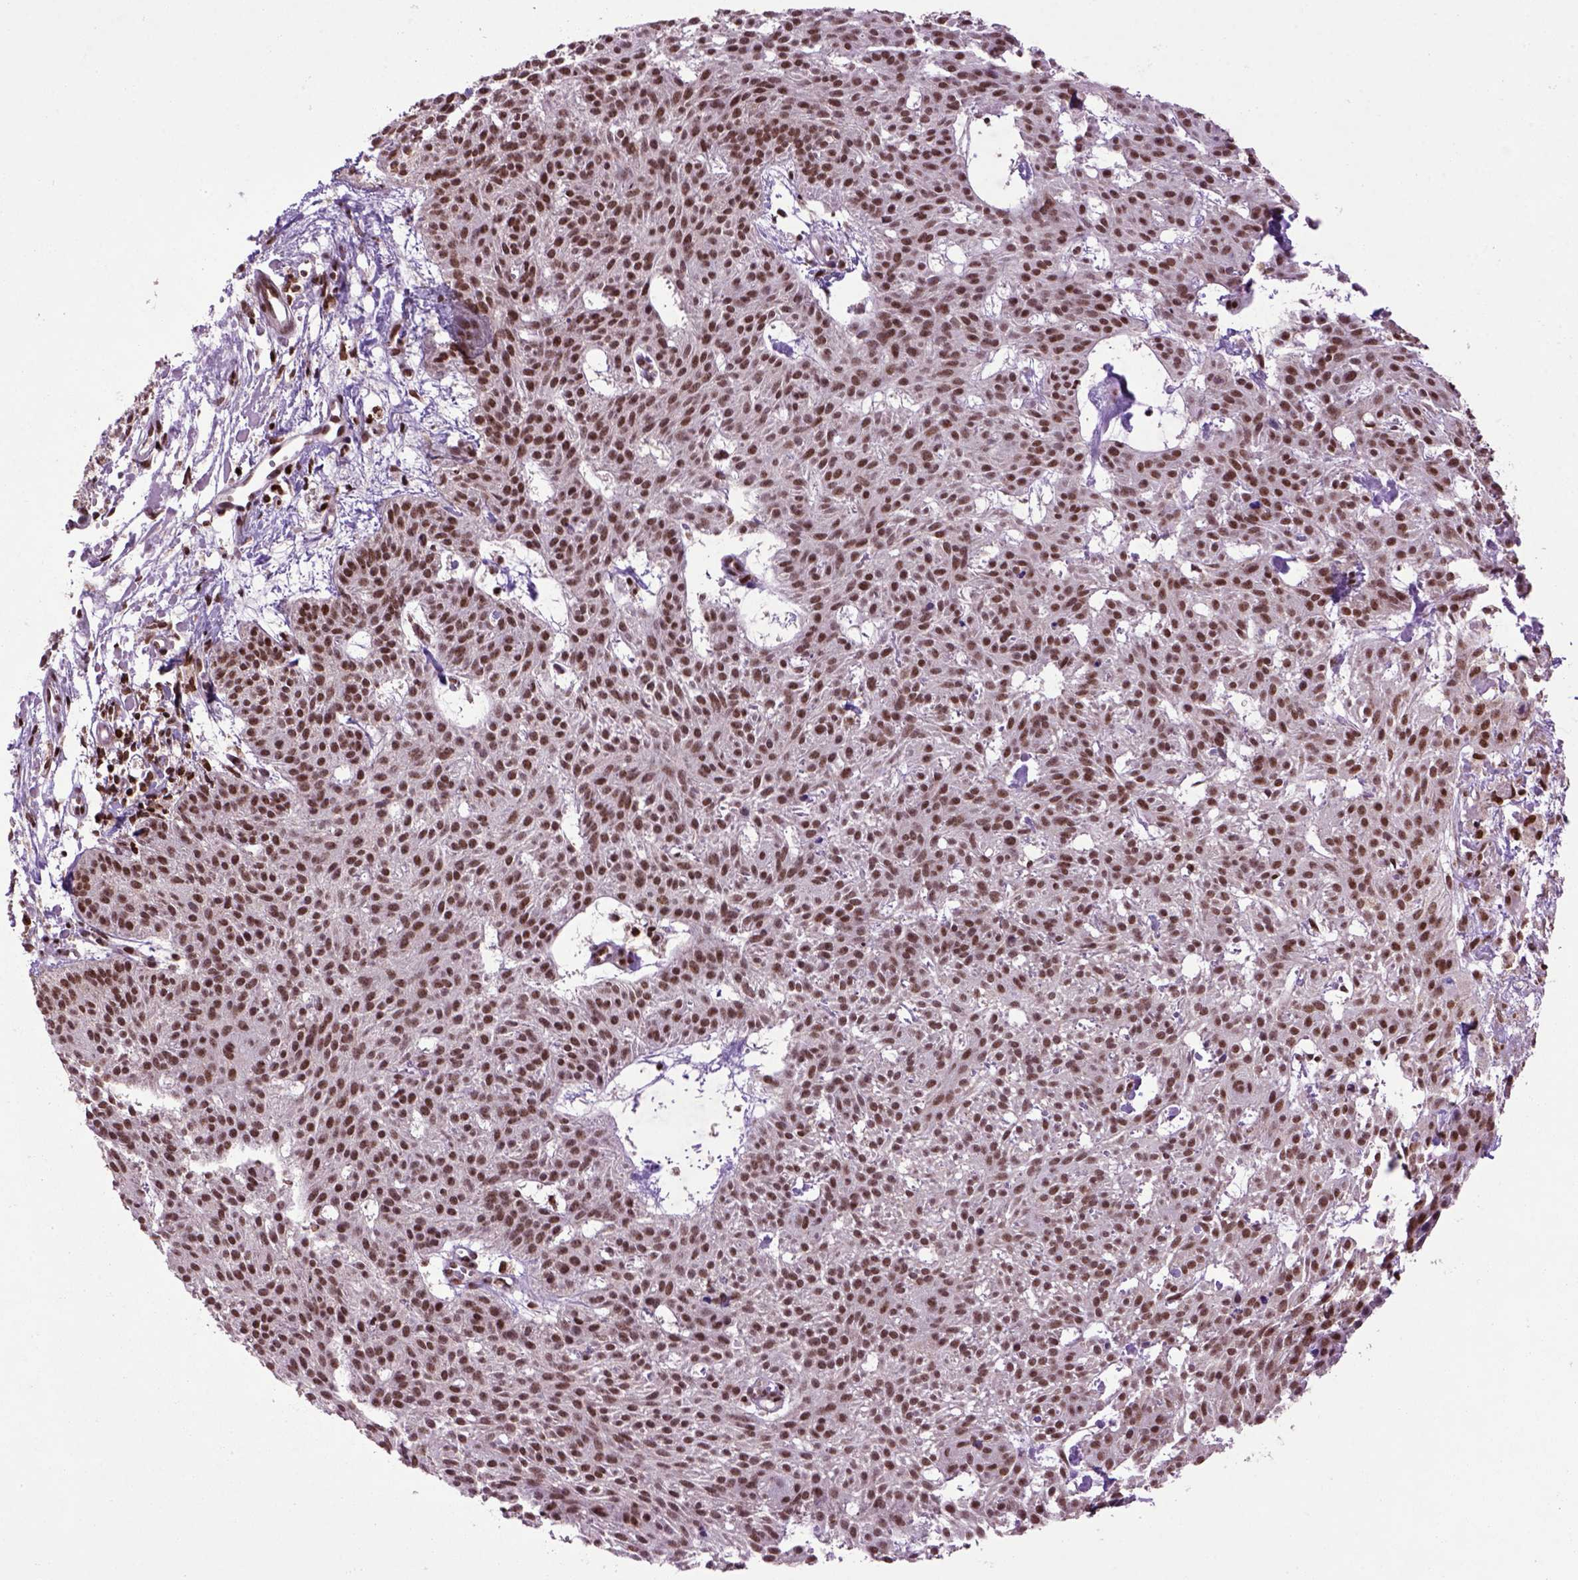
{"staining": {"intensity": "moderate", "quantity": ">75%", "location": "nuclear"}, "tissue": "skin cancer", "cell_type": "Tumor cells", "image_type": "cancer", "snomed": [{"axis": "morphology", "description": "Basal cell carcinoma"}, {"axis": "topography", "description": "Skin"}], "caption": "IHC (DAB (3,3'-diaminobenzidine)) staining of skin basal cell carcinoma reveals moderate nuclear protein staining in approximately >75% of tumor cells. (Brightfield microscopy of DAB IHC at high magnification).", "gene": "CELF1", "patient": {"sex": "female", "age": 78}}